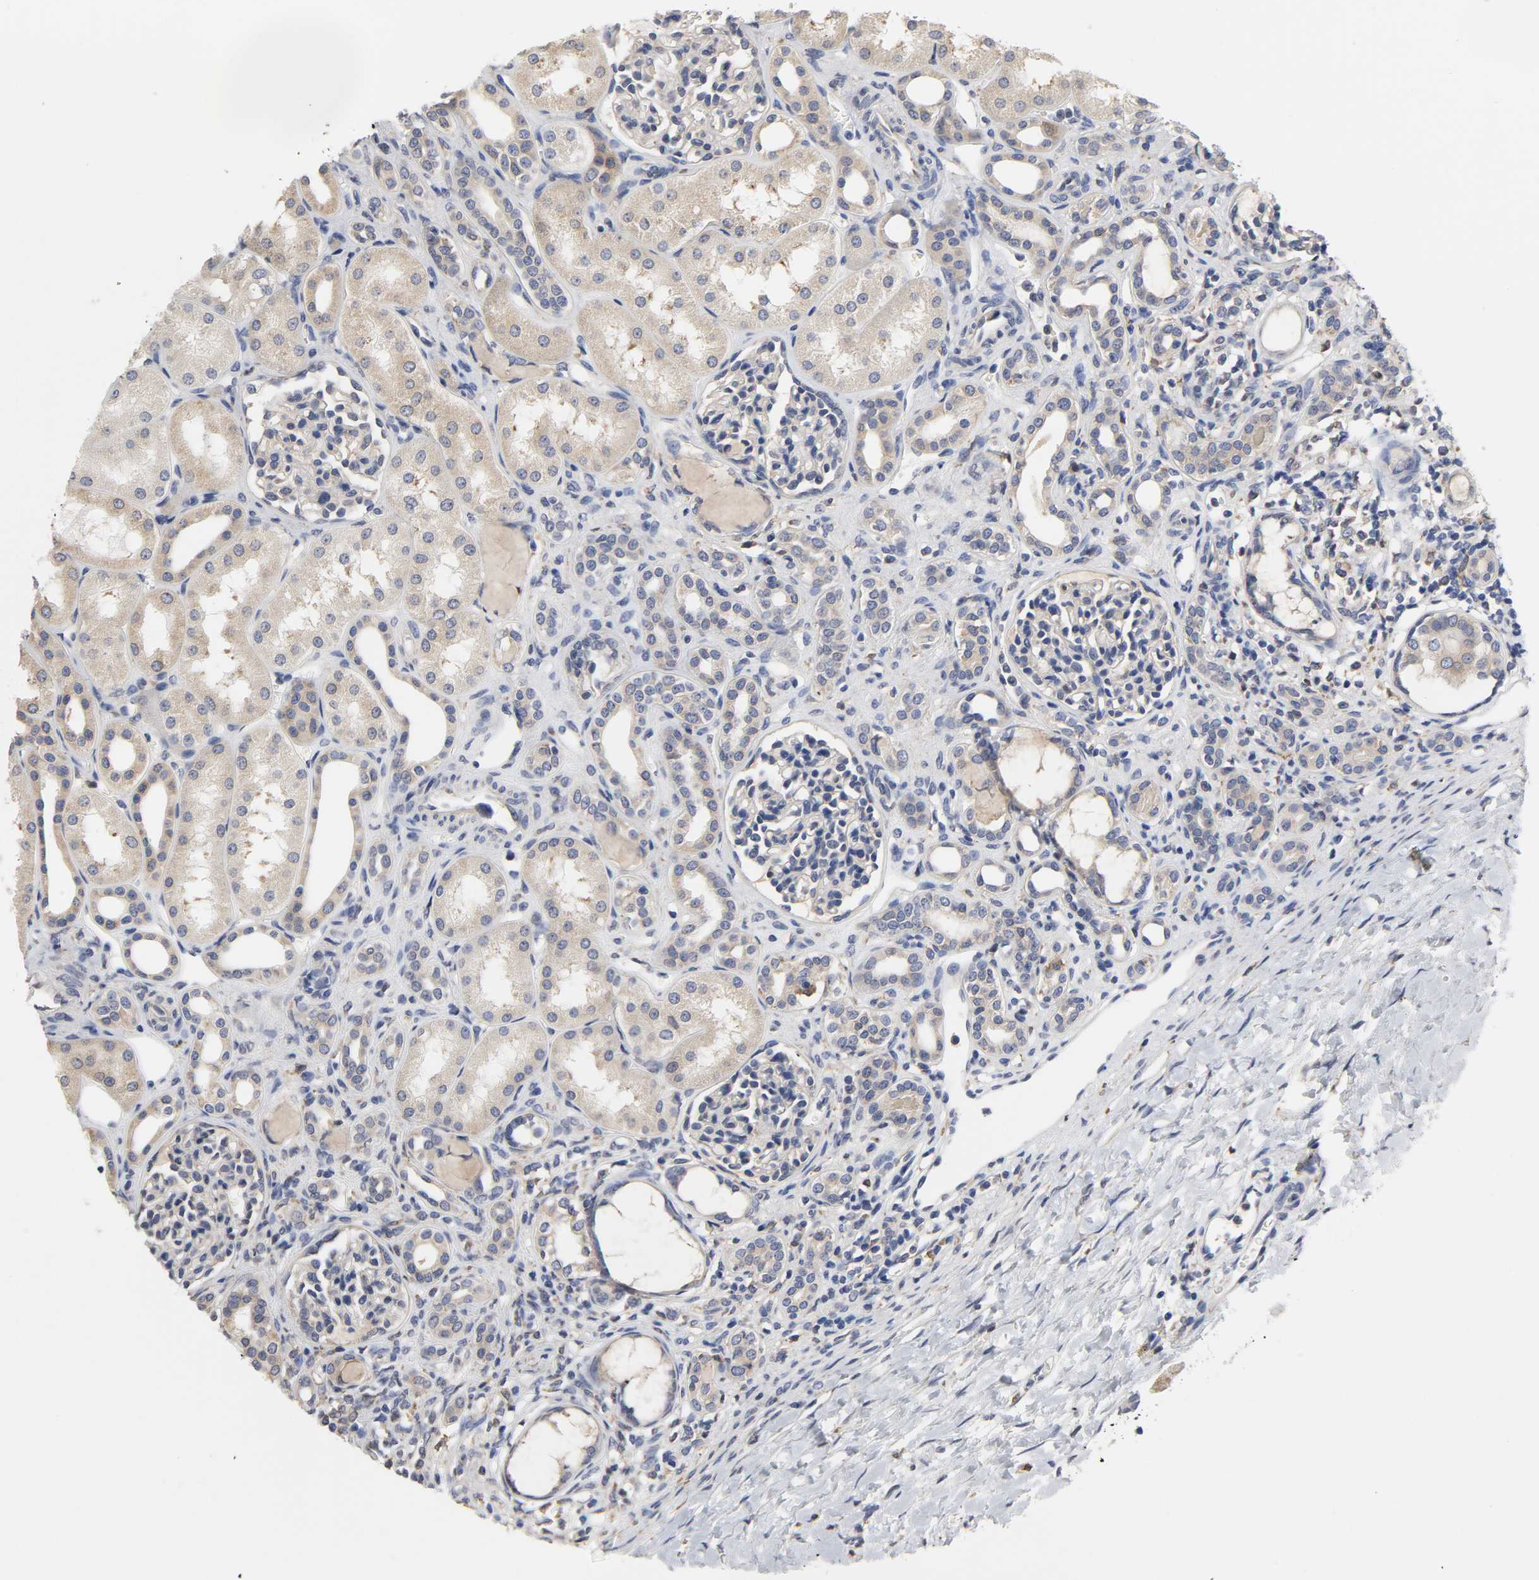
{"staining": {"intensity": "negative", "quantity": "none", "location": "none"}, "tissue": "kidney", "cell_type": "Cells in glomeruli", "image_type": "normal", "snomed": [{"axis": "morphology", "description": "Normal tissue, NOS"}, {"axis": "topography", "description": "Kidney"}], "caption": "IHC of normal human kidney exhibits no positivity in cells in glomeruli. Nuclei are stained in blue.", "gene": "HCK", "patient": {"sex": "male", "age": 7}}